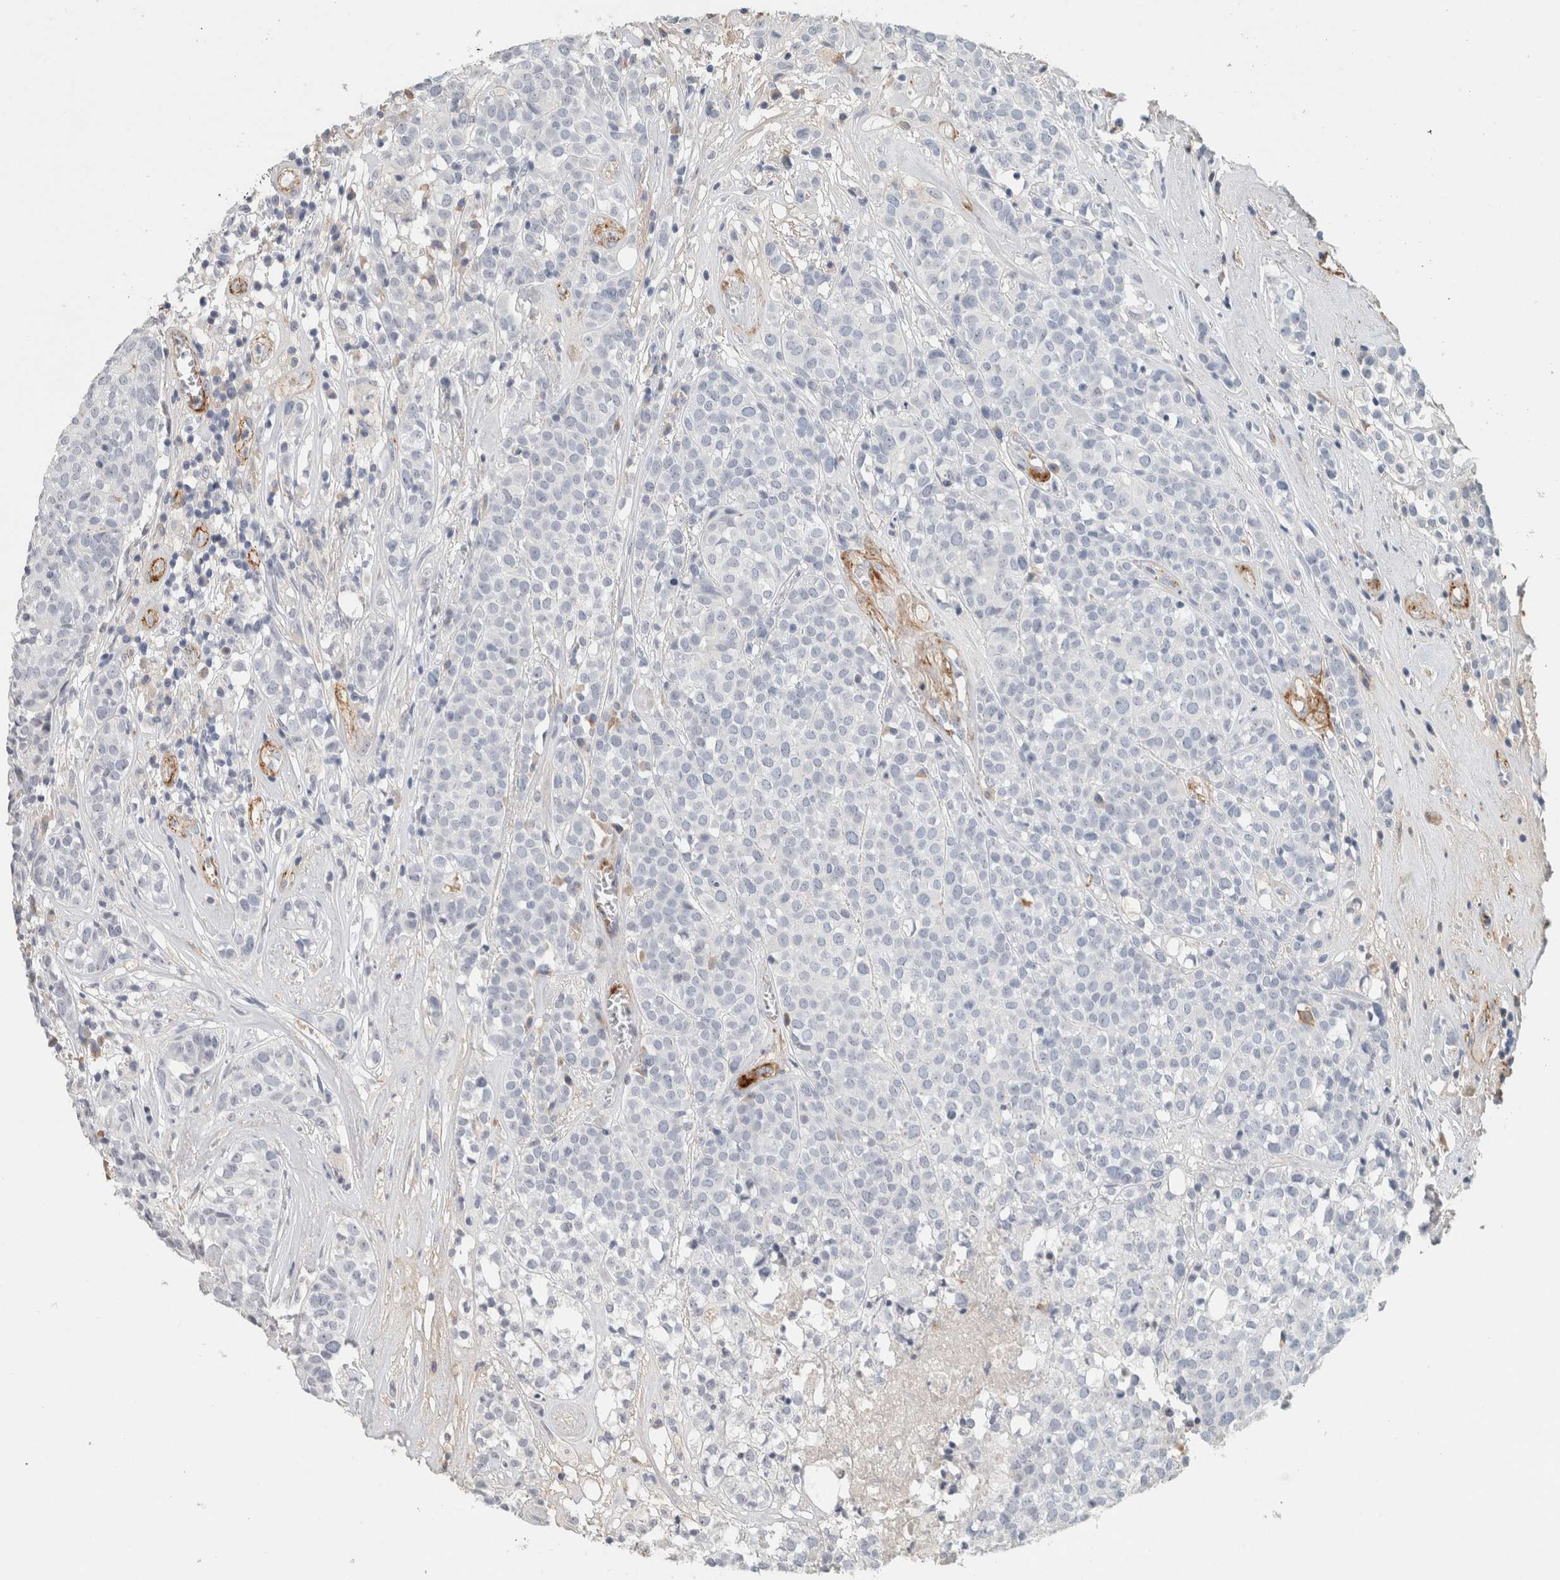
{"staining": {"intensity": "negative", "quantity": "none", "location": "none"}, "tissue": "head and neck cancer", "cell_type": "Tumor cells", "image_type": "cancer", "snomed": [{"axis": "morphology", "description": "Adenocarcinoma, NOS"}, {"axis": "topography", "description": "Salivary gland"}, {"axis": "topography", "description": "Head-Neck"}], "caption": "Tumor cells are negative for protein expression in human head and neck cancer (adenocarcinoma).", "gene": "CD36", "patient": {"sex": "female", "age": 65}}